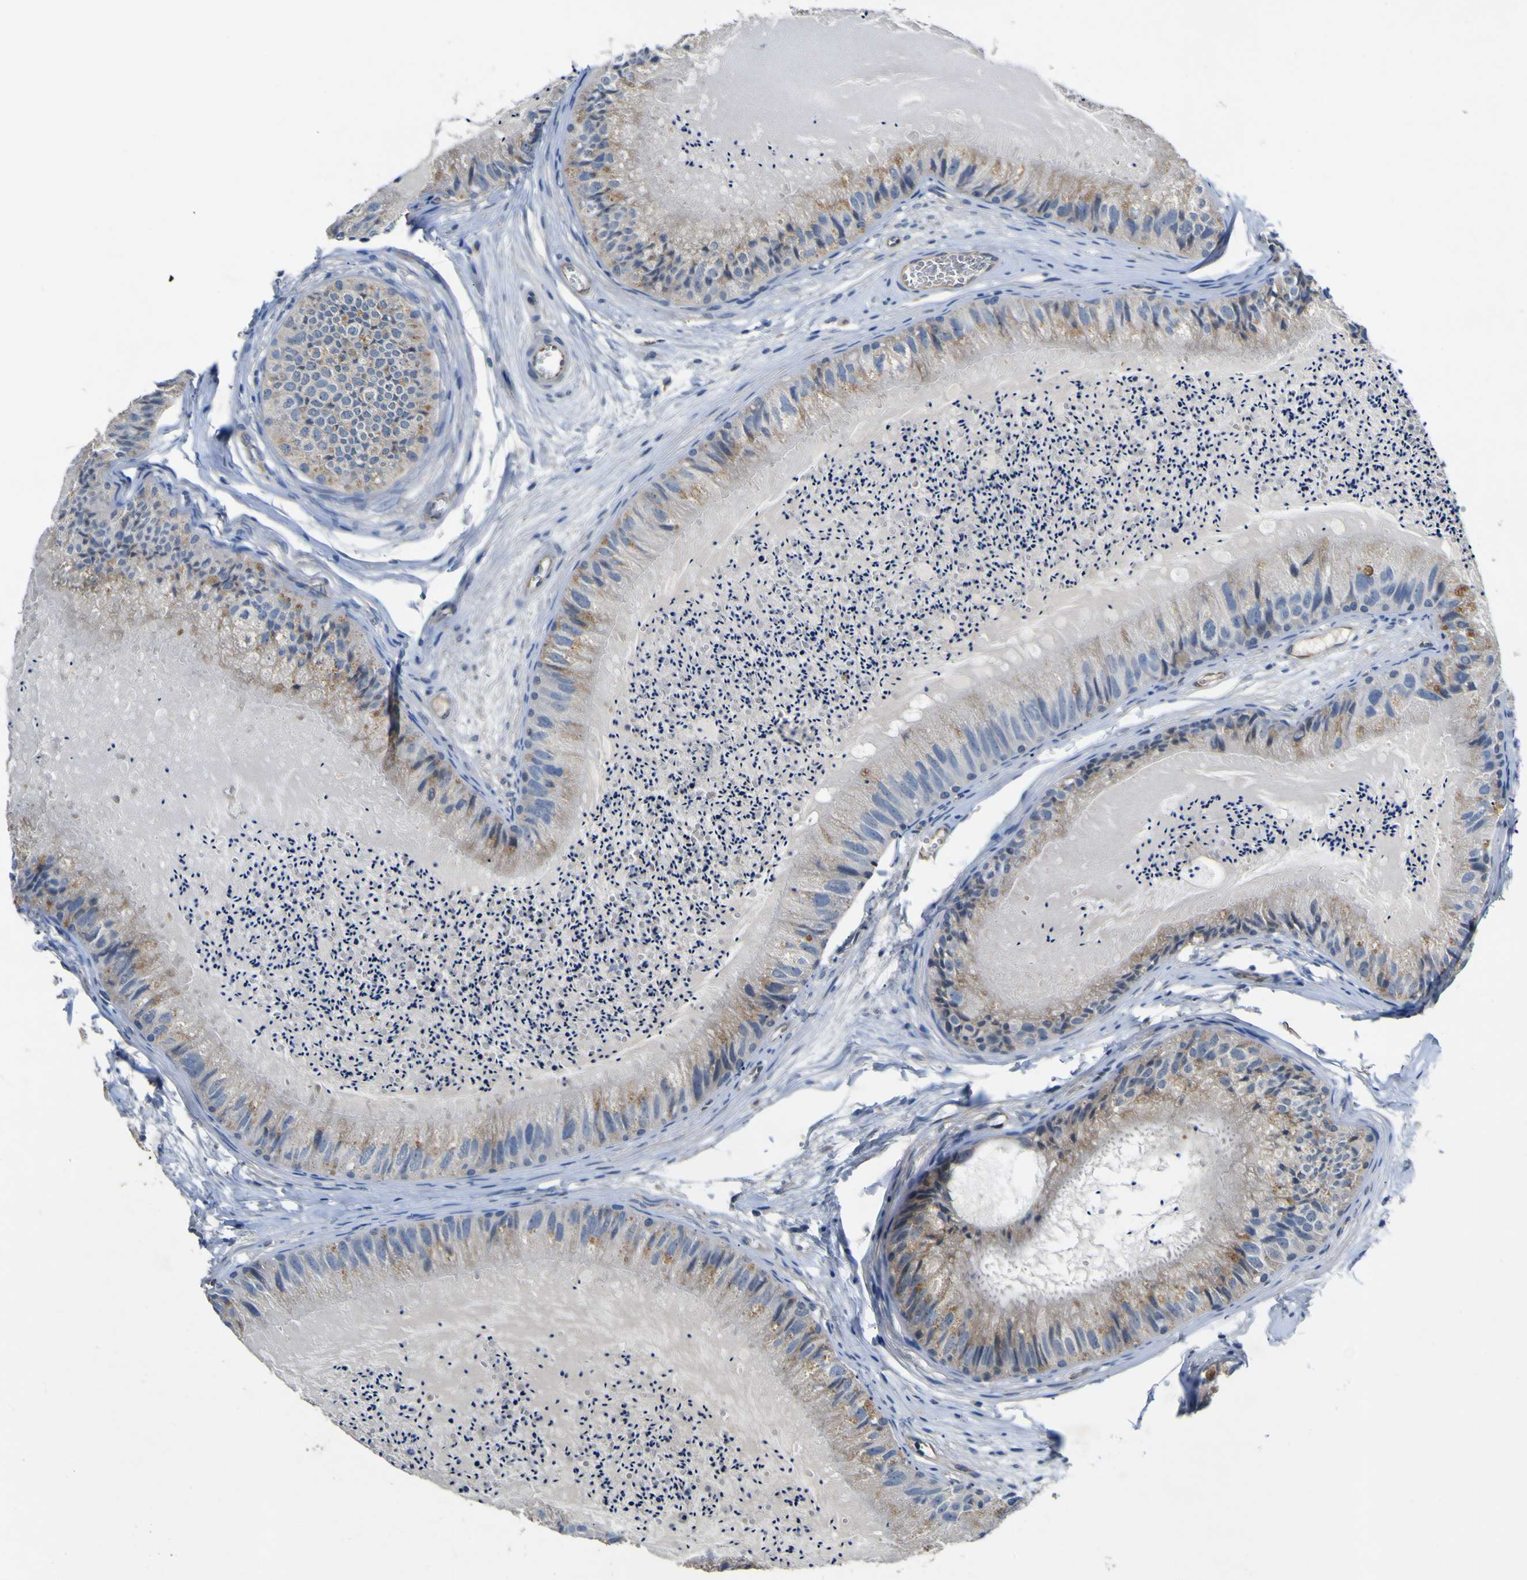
{"staining": {"intensity": "moderate", "quantity": "25%-75%", "location": "cytoplasmic/membranous"}, "tissue": "epididymis", "cell_type": "Glandular cells", "image_type": "normal", "snomed": [{"axis": "morphology", "description": "Normal tissue, NOS"}, {"axis": "topography", "description": "Epididymis"}], "caption": "Immunohistochemical staining of normal human epididymis reveals 25%-75% levels of moderate cytoplasmic/membranous protein expression in approximately 25%-75% of glandular cells.", "gene": "LDLR", "patient": {"sex": "male", "age": 31}}